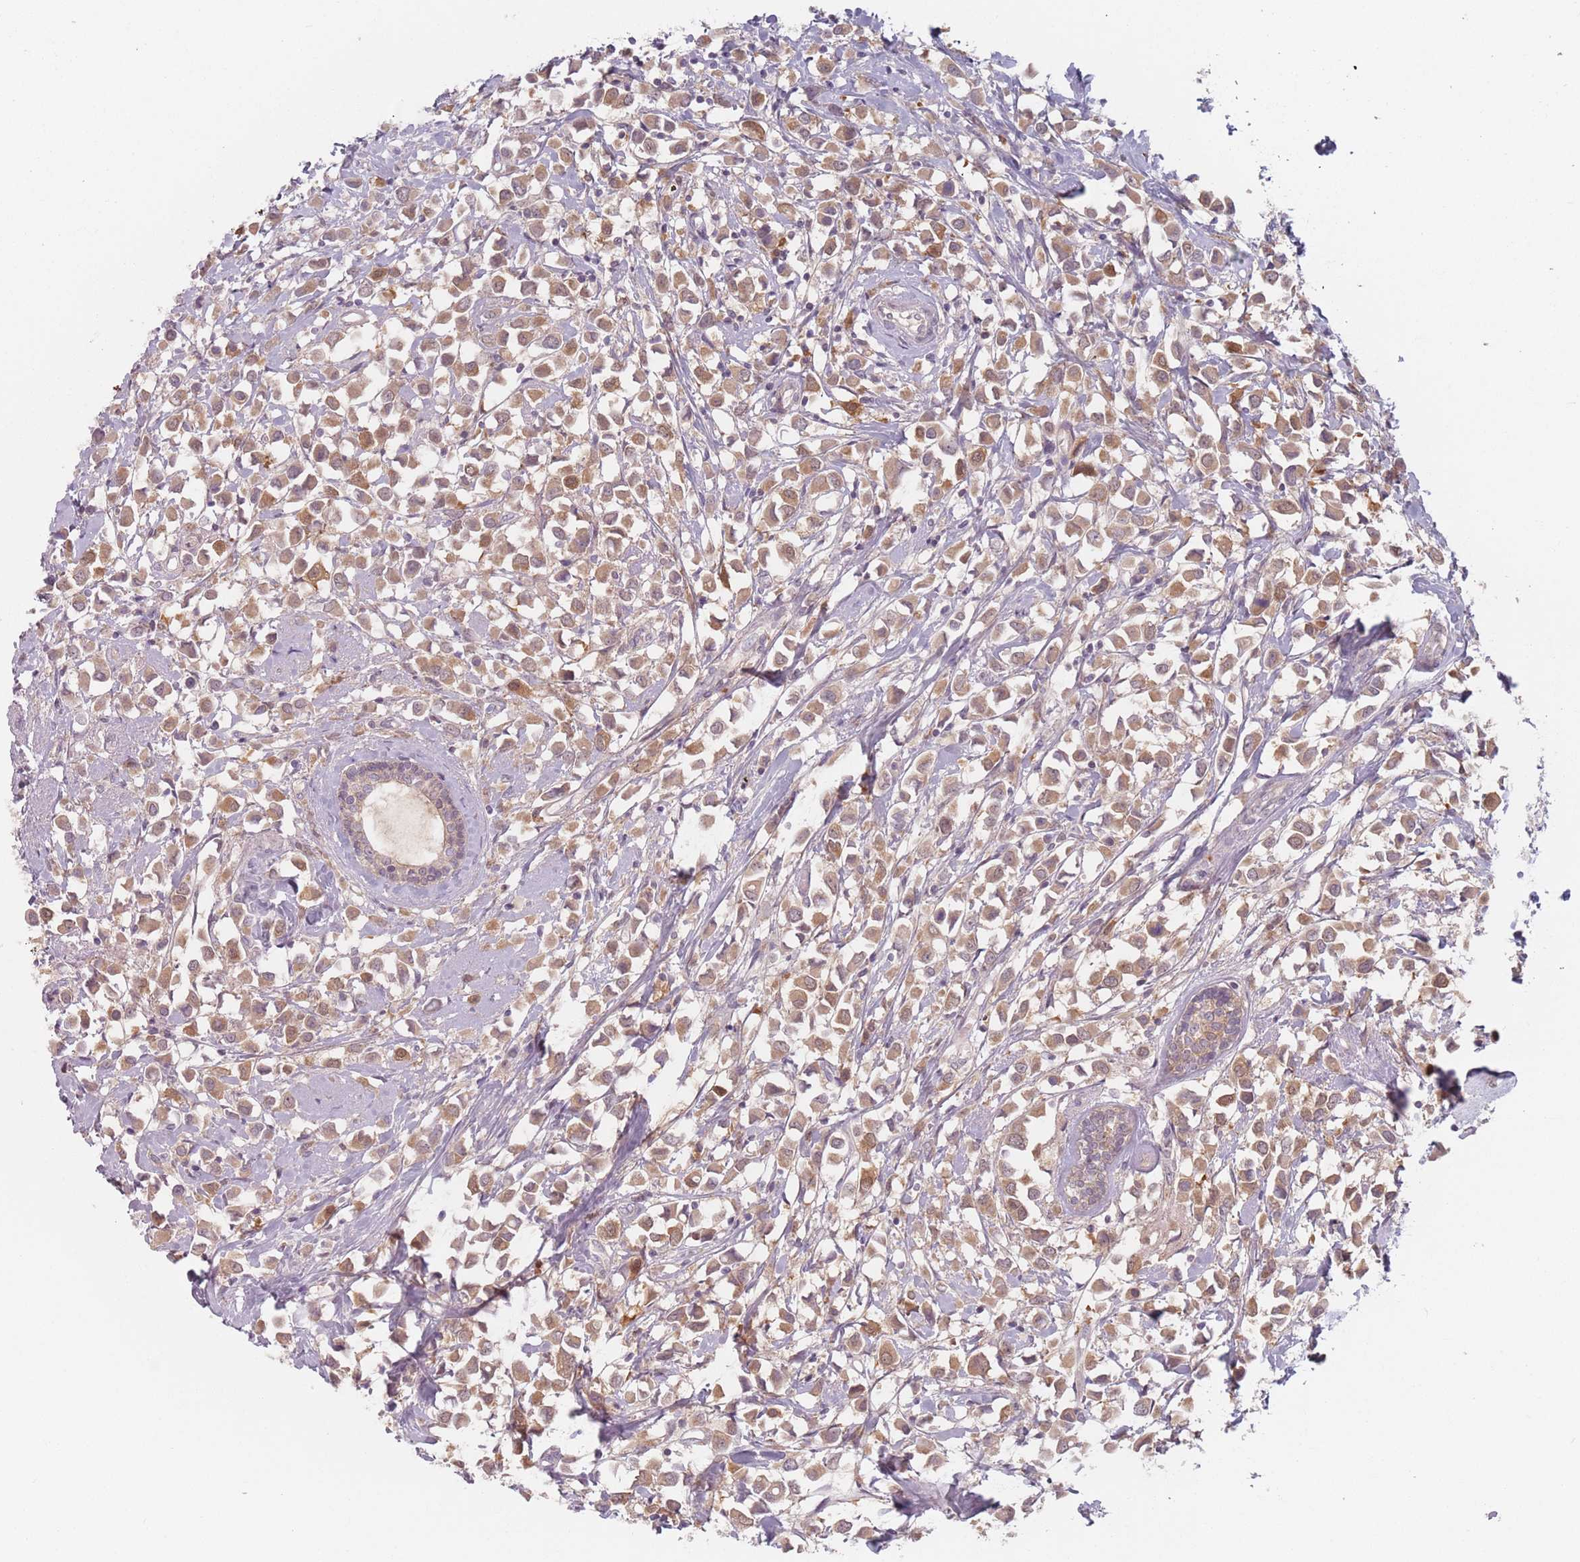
{"staining": {"intensity": "moderate", "quantity": ">75%", "location": "cytoplasmic/membranous"}, "tissue": "breast cancer", "cell_type": "Tumor cells", "image_type": "cancer", "snomed": [{"axis": "morphology", "description": "Duct carcinoma"}, {"axis": "topography", "description": "Breast"}], "caption": "Immunohistochemistry (DAB (3,3'-diaminobenzidine)) staining of human intraductal carcinoma (breast) exhibits moderate cytoplasmic/membranous protein expression in about >75% of tumor cells.", "gene": "NAXE", "patient": {"sex": "female", "age": 61}}